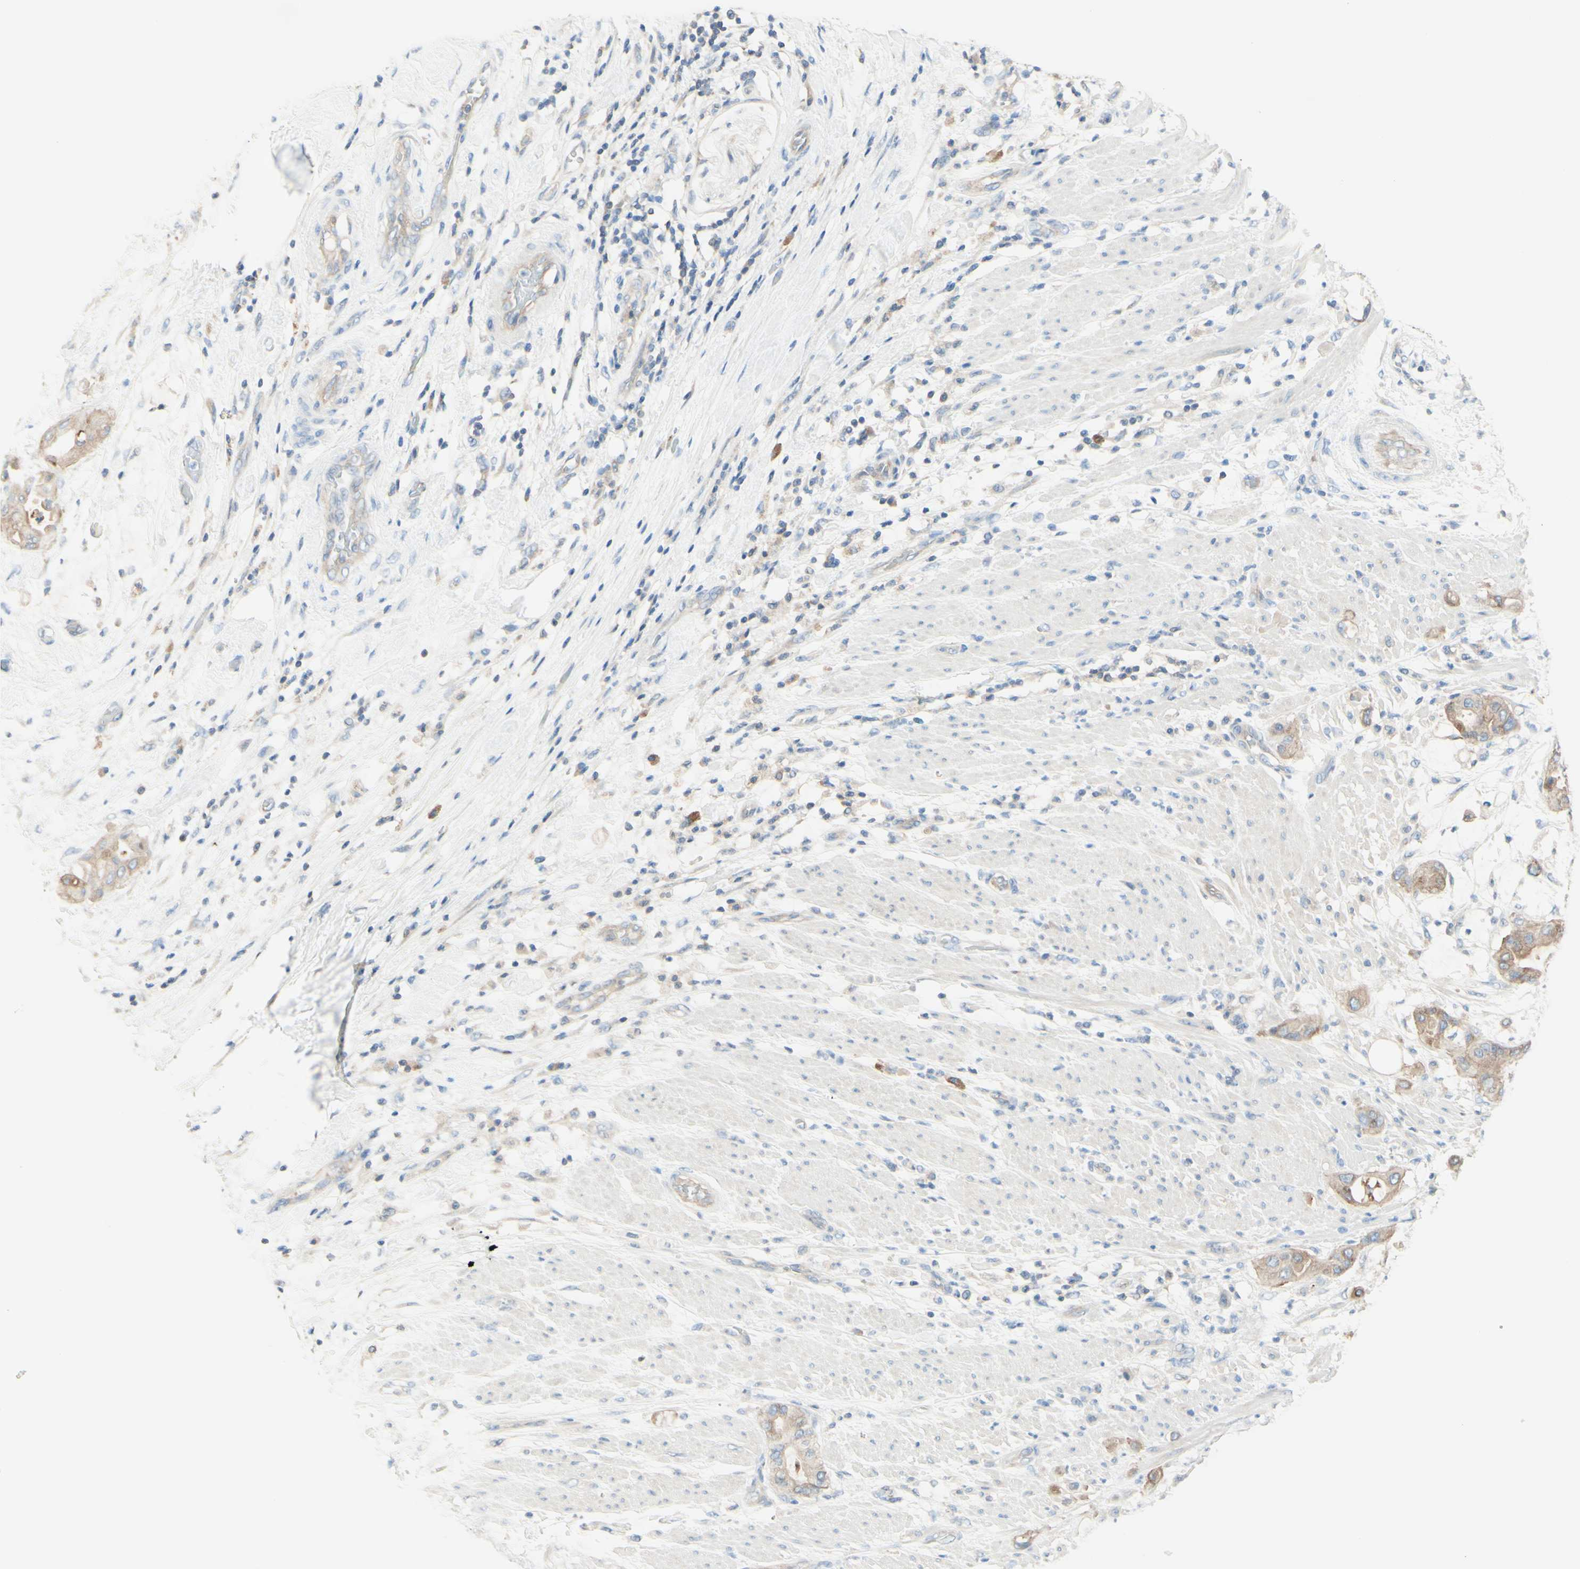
{"staining": {"intensity": "weak", "quantity": "25%-75%", "location": "cytoplasmic/membranous"}, "tissue": "pancreatic cancer", "cell_type": "Tumor cells", "image_type": "cancer", "snomed": [{"axis": "morphology", "description": "Adenocarcinoma, NOS"}, {"axis": "morphology", "description": "Adenocarcinoma, metastatic, NOS"}, {"axis": "topography", "description": "Lymph node"}, {"axis": "topography", "description": "Pancreas"}, {"axis": "topography", "description": "Duodenum"}], "caption": "Immunohistochemical staining of pancreatic cancer displays low levels of weak cytoplasmic/membranous expression in approximately 25%-75% of tumor cells. Using DAB (3,3'-diaminobenzidine) (brown) and hematoxylin (blue) stains, captured at high magnification using brightfield microscopy.", "gene": "MTM1", "patient": {"sex": "female", "age": 64}}